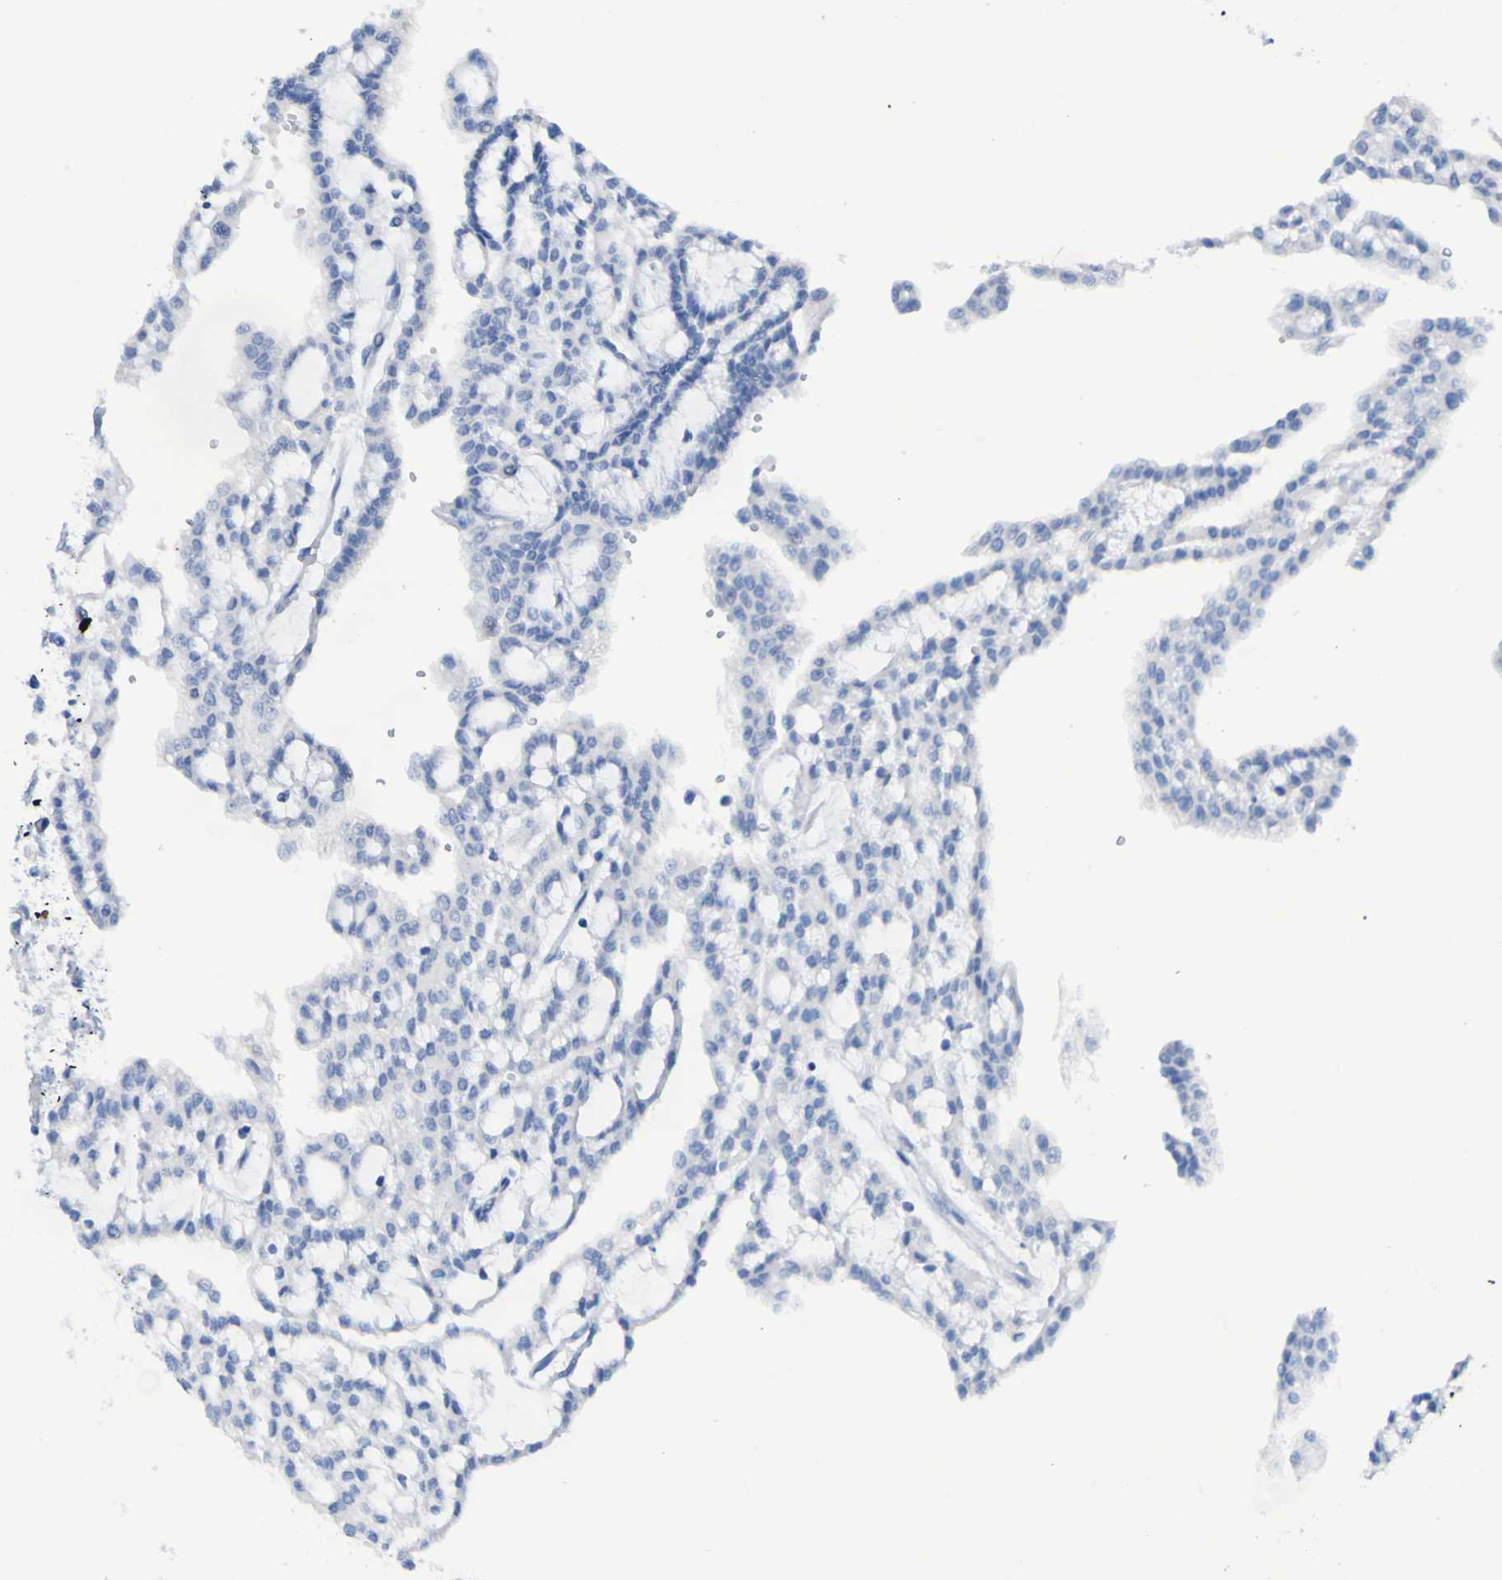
{"staining": {"intensity": "negative", "quantity": "none", "location": "none"}, "tissue": "renal cancer", "cell_type": "Tumor cells", "image_type": "cancer", "snomed": [{"axis": "morphology", "description": "Adenocarcinoma, NOS"}, {"axis": "topography", "description": "Kidney"}], "caption": "Human renal cancer (adenocarcinoma) stained for a protein using immunohistochemistry demonstrates no expression in tumor cells.", "gene": "DPEP1", "patient": {"sex": "male", "age": 63}}